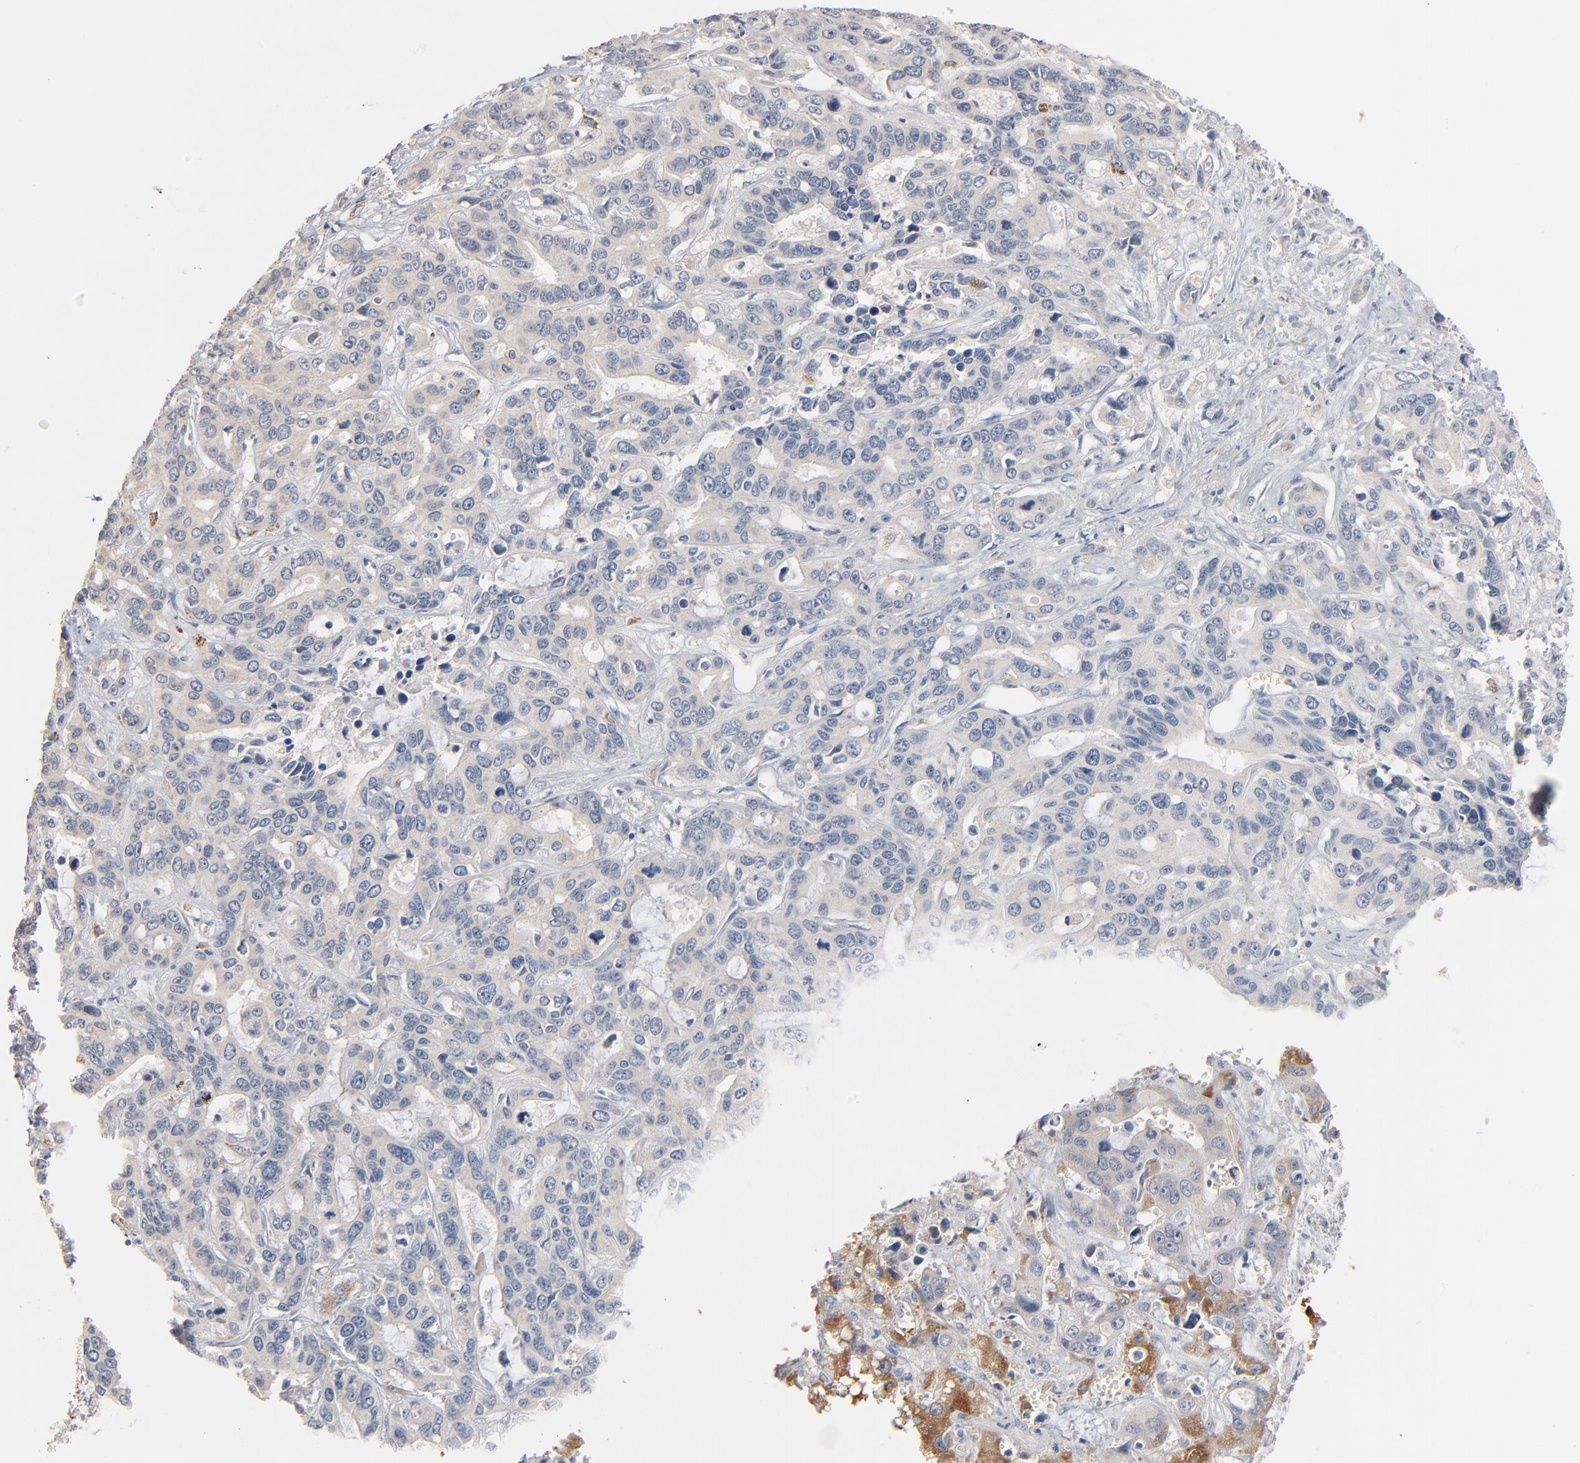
{"staining": {"intensity": "negative", "quantity": "none", "location": "none"}, "tissue": "liver cancer", "cell_type": "Tumor cells", "image_type": "cancer", "snomed": [{"axis": "morphology", "description": "Cholangiocarcinoma"}, {"axis": "topography", "description": "Liver"}], "caption": "Human cholangiocarcinoma (liver) stained for a protein using immunohistochemistry (IHC) demonstrates no expression in tumor cells.", "gene": "ZDHHC8", "patient": {"sex": "female", "age": 65}}